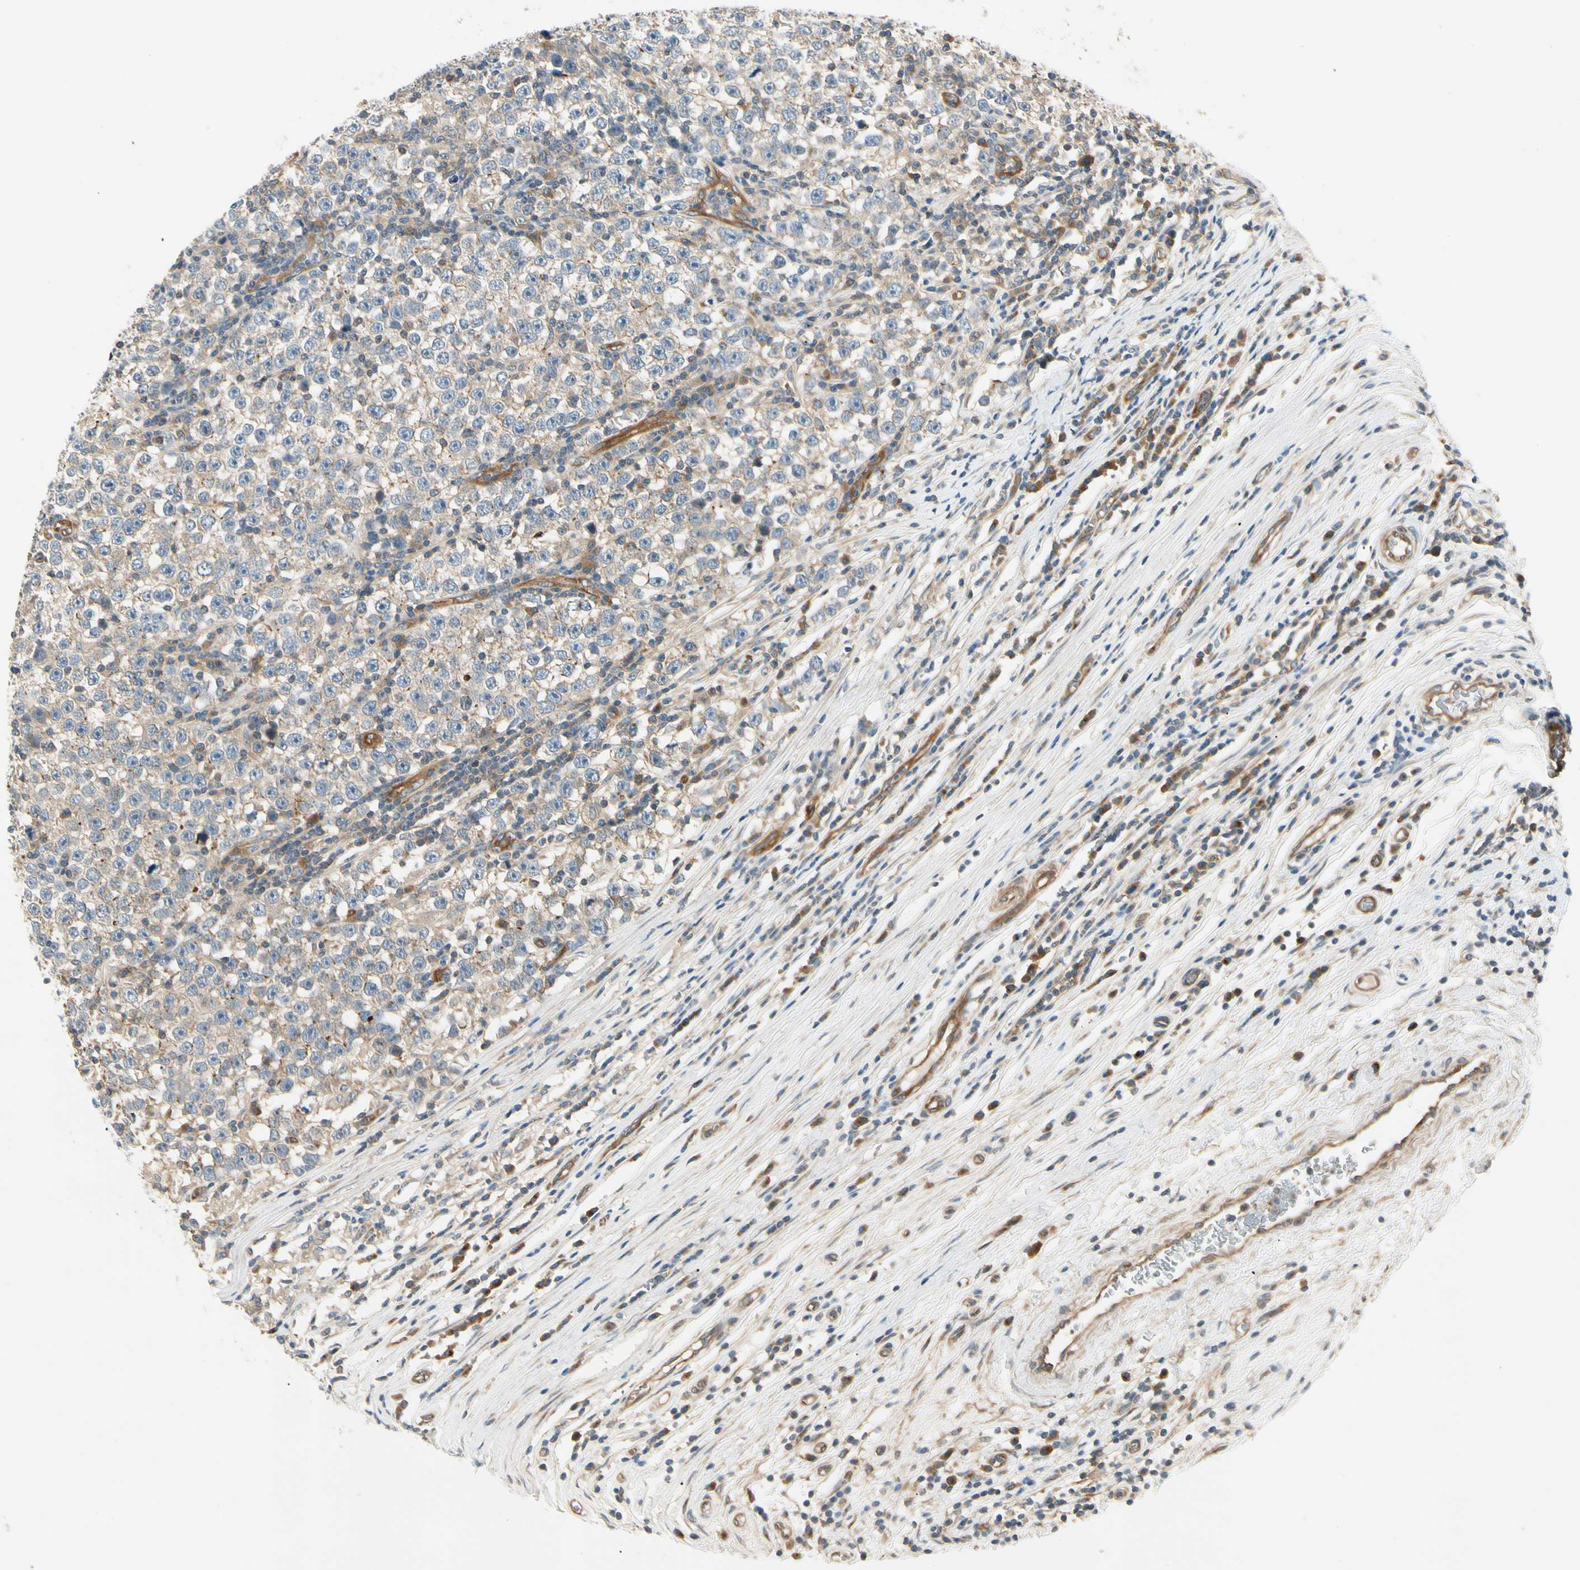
{"staining": {"intensity": "weak", "quantity": ">75%", "location": "cytoplasmic/membranous"}, "tissue": "testis cancer", "cell_type": "Tumor cells", "image_type": "cancer", "snomed": [{"axis": "morphology", "description": "Seminoma, NOS"}, {"axis": "topography", "description": "Testis"}], "caption": "High-power microscopy captured an immunohistochemistry image of testis cancer (seminoma), revealing weak cytoplasmic/membranous positivity in about >75% of tumor cells.", "gene": "ROCK2", "patient": {"sex": "male", "age": 43}}